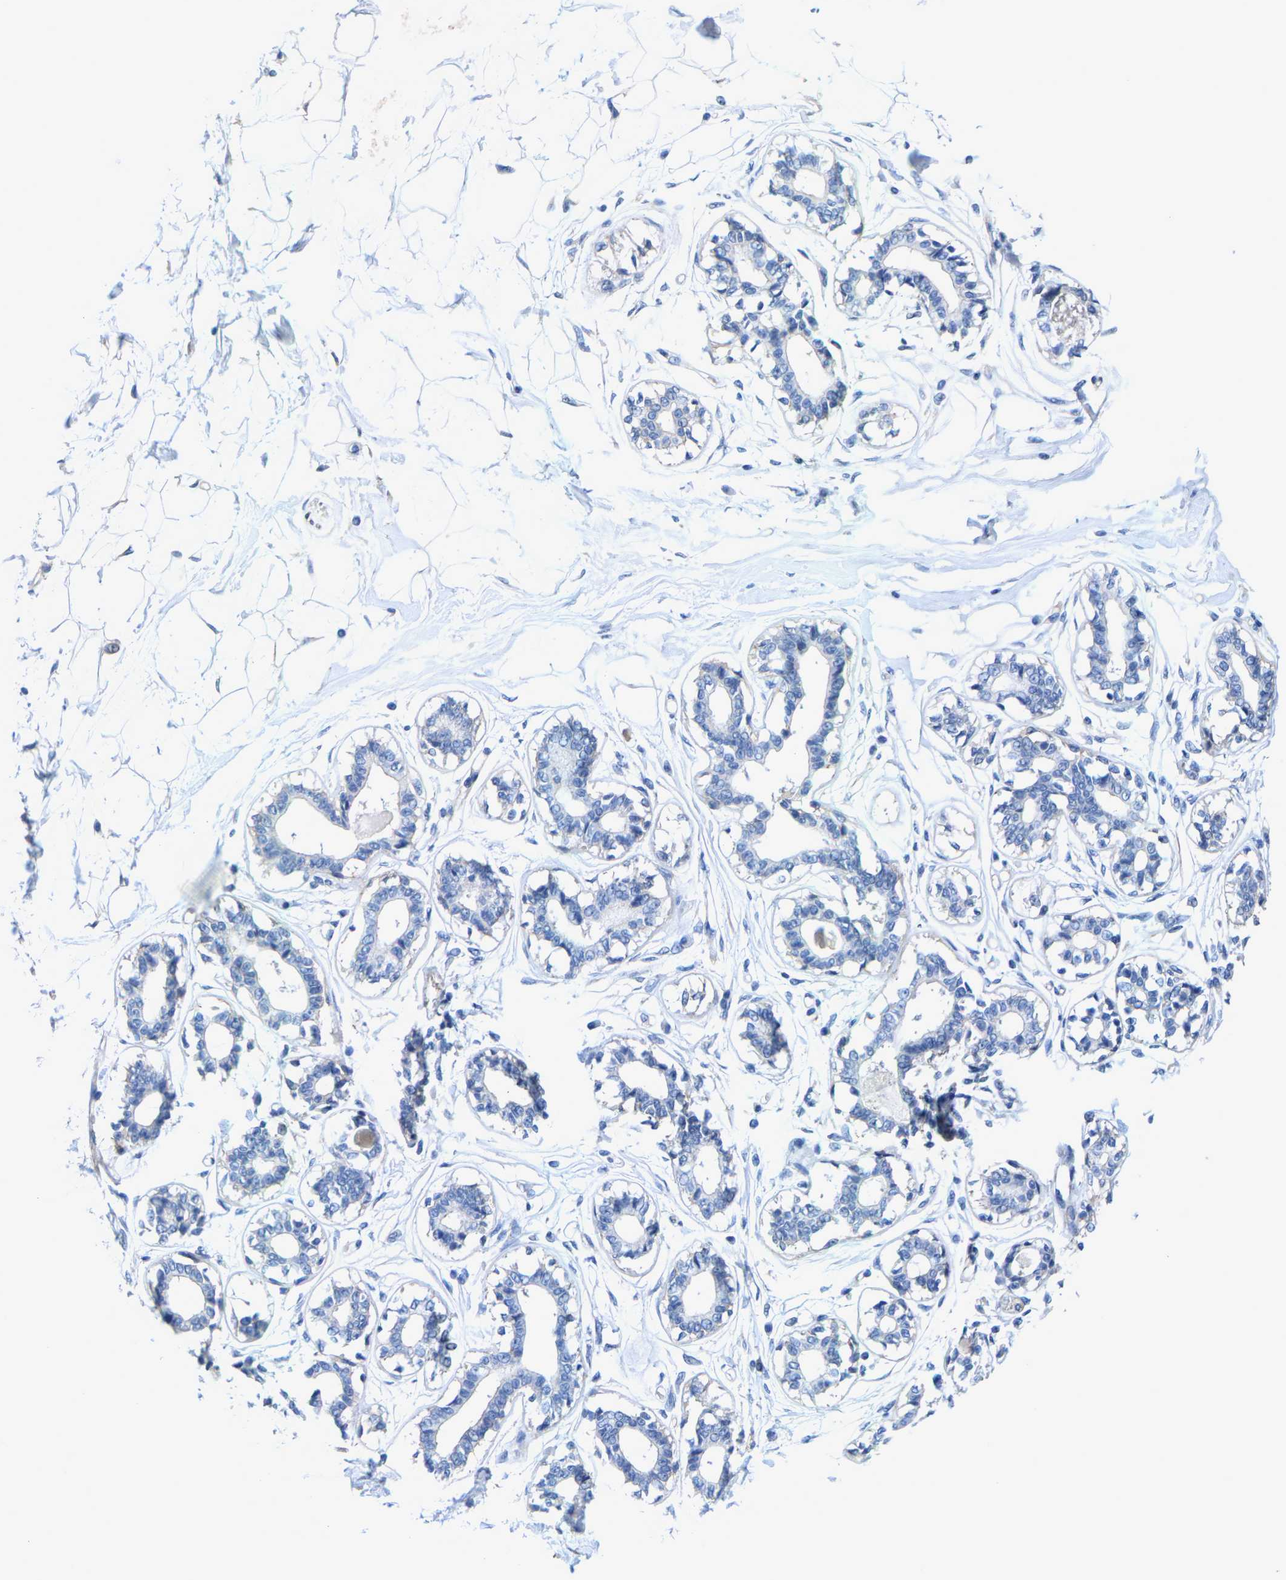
{"staining": {"intensity": "negative", "quantity": "none", "location": "none"}, "tissue": "breast", "cell_type": "Adipocytes", "image_type": "normal", "snomed": [{"axis": "morphology", "description": "Normal tissue, NOS"}, {"axis": "topography", "description": "Breast"}], "caption": "This is an immunohistochemistry image of normal human breast. There is no positivity in adipocytes.", "gene": "DSCAM", "patient": {"sex": "female", "age": 45}}